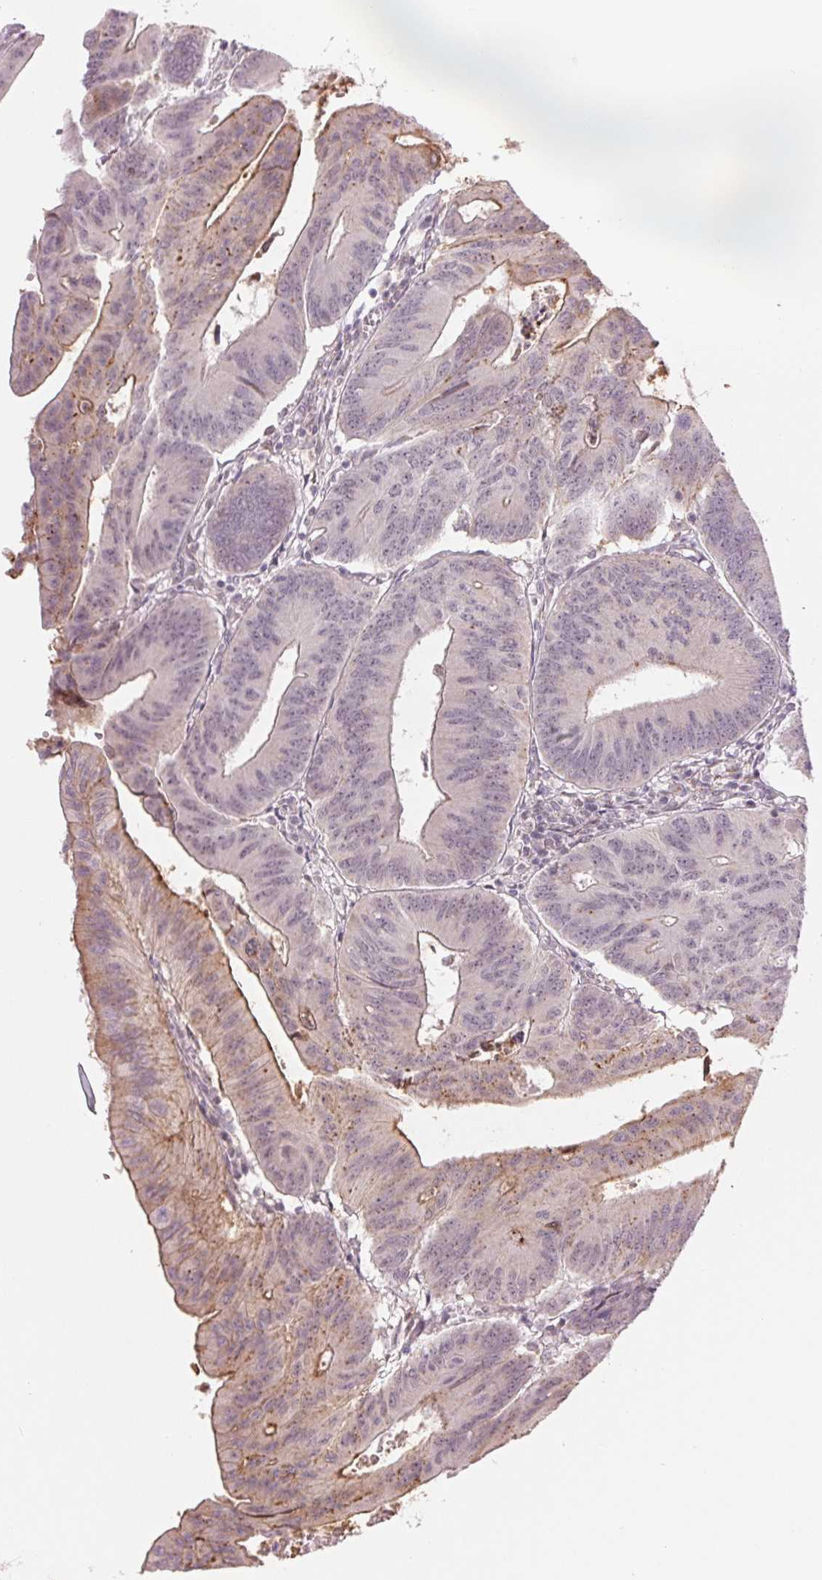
{"staining": {"intensity": "moderate", "quantity": "<25%", "location": "cytoplasmic/membranous"}, "tissue": "colorectal cancer", "cell_type": "Tumor cells", "image_type": "cancer", "snomed": [{"axis": "morphology", "description": "Adenocarcinoma, NOS"}, {"axis": "topography", "description": "Colon"}], "caption": "Approximately <25% of tumor cells in colorectal cancer (adenocarcinoma) display moderate cytoplasmic/membranous protein staining as visualized by brown immunohistochemical staining.", "gene": "ARHGAP32", "patient": {"sex": "male", "age": 65}}